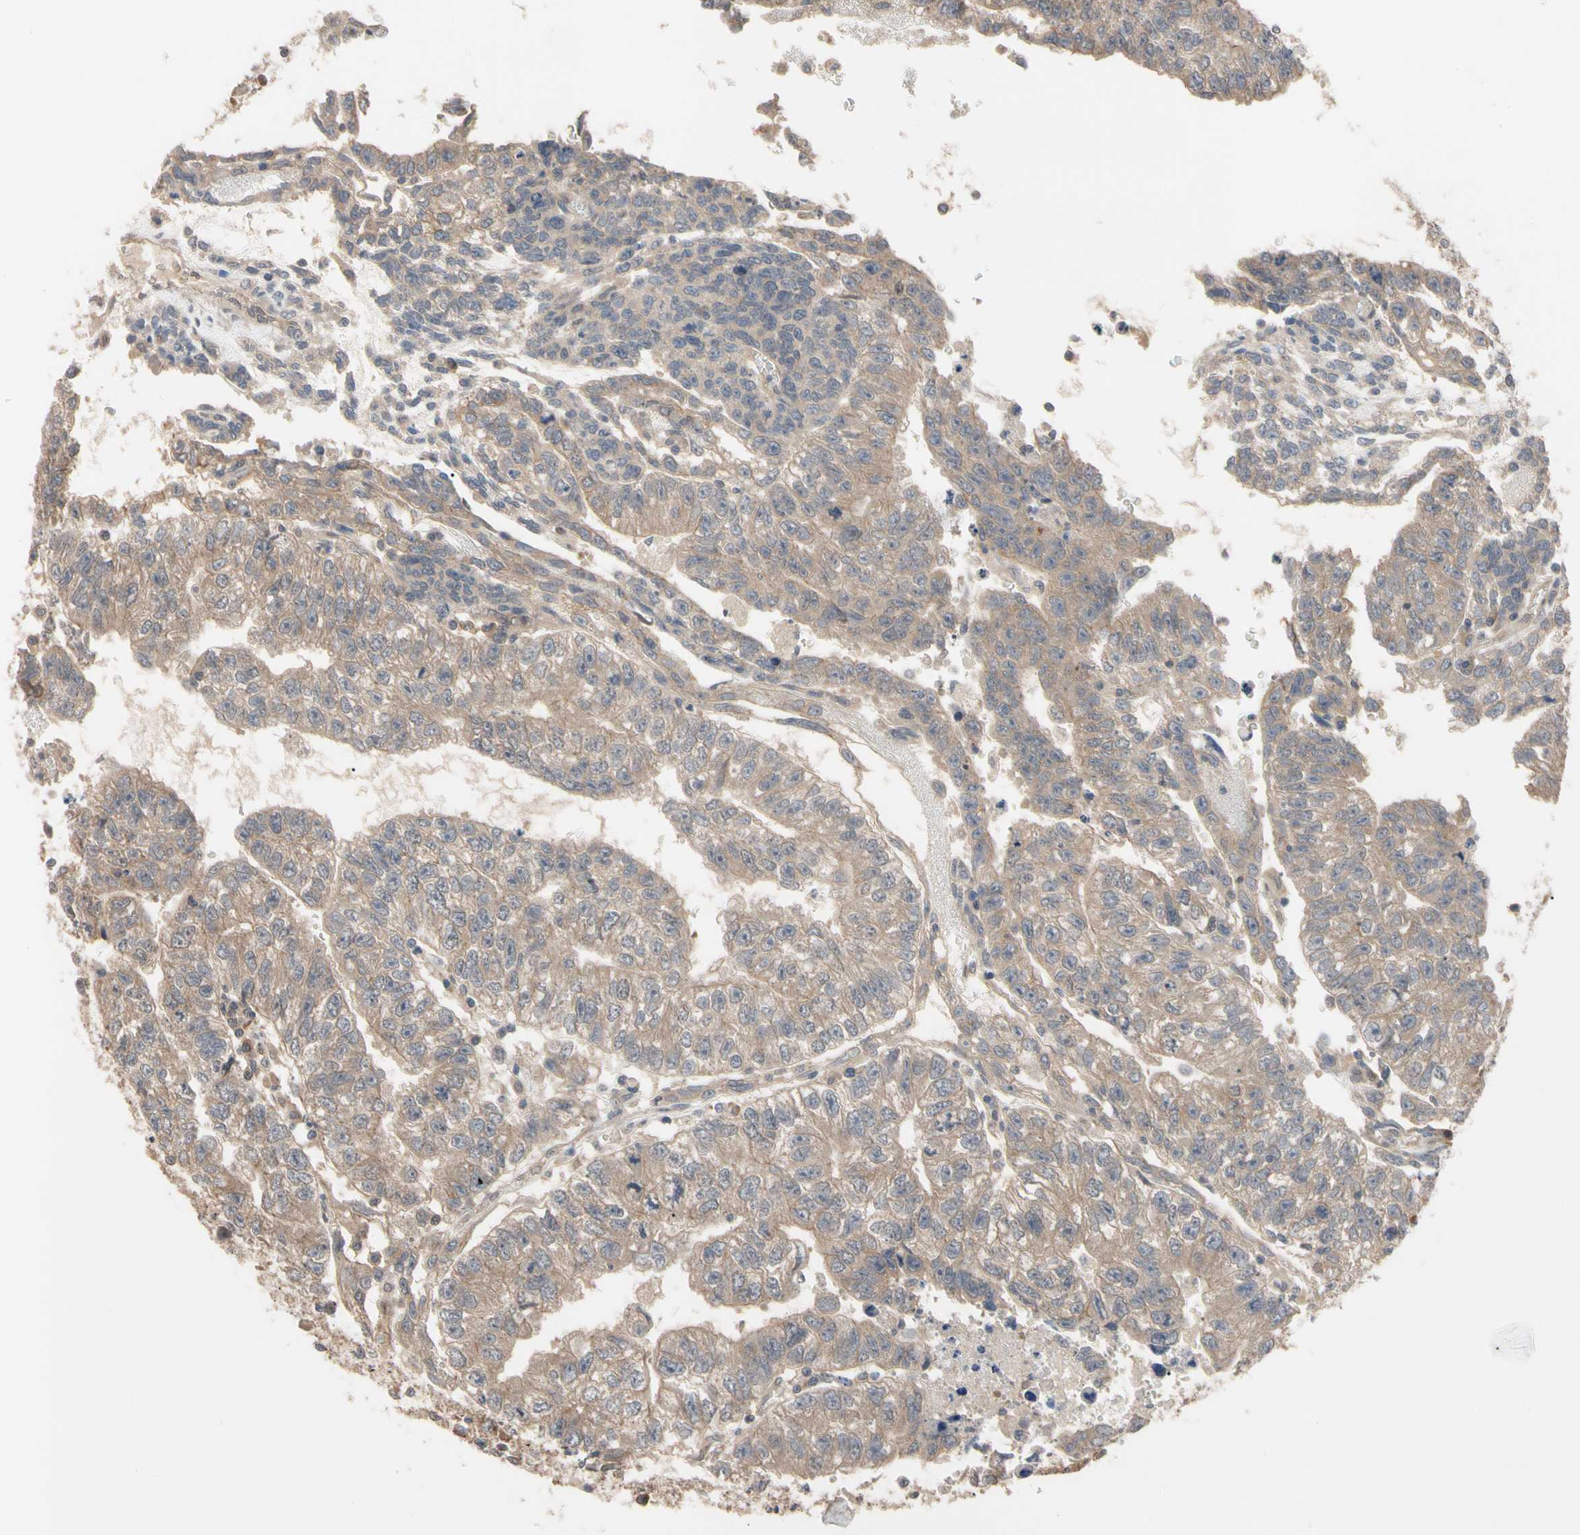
{"staining": {"intensity": "moderate", "quantity": ">75%", "location": "cytoplasmic/membranous"}, "tissue": "testis cancer", "cell_type": "Tumor cells", "image_type": "cancer", "snomed": [{"axis": "morphology", "description": "Seminoma, NOS"}, {"axis": "morphology", "description": "Carcinoma, Embryonal, NOS"}, {"axis": "topography", "description": "Testis"}], "caption": "Tumor cells demonstrate medium levels of moderate cytoplasmic/membranous positivity in about >75% of cells in human testis cancer (embryonal carcinoma).", "gene": "DPP8", "patient": {"sex": "male", "age": 52}}